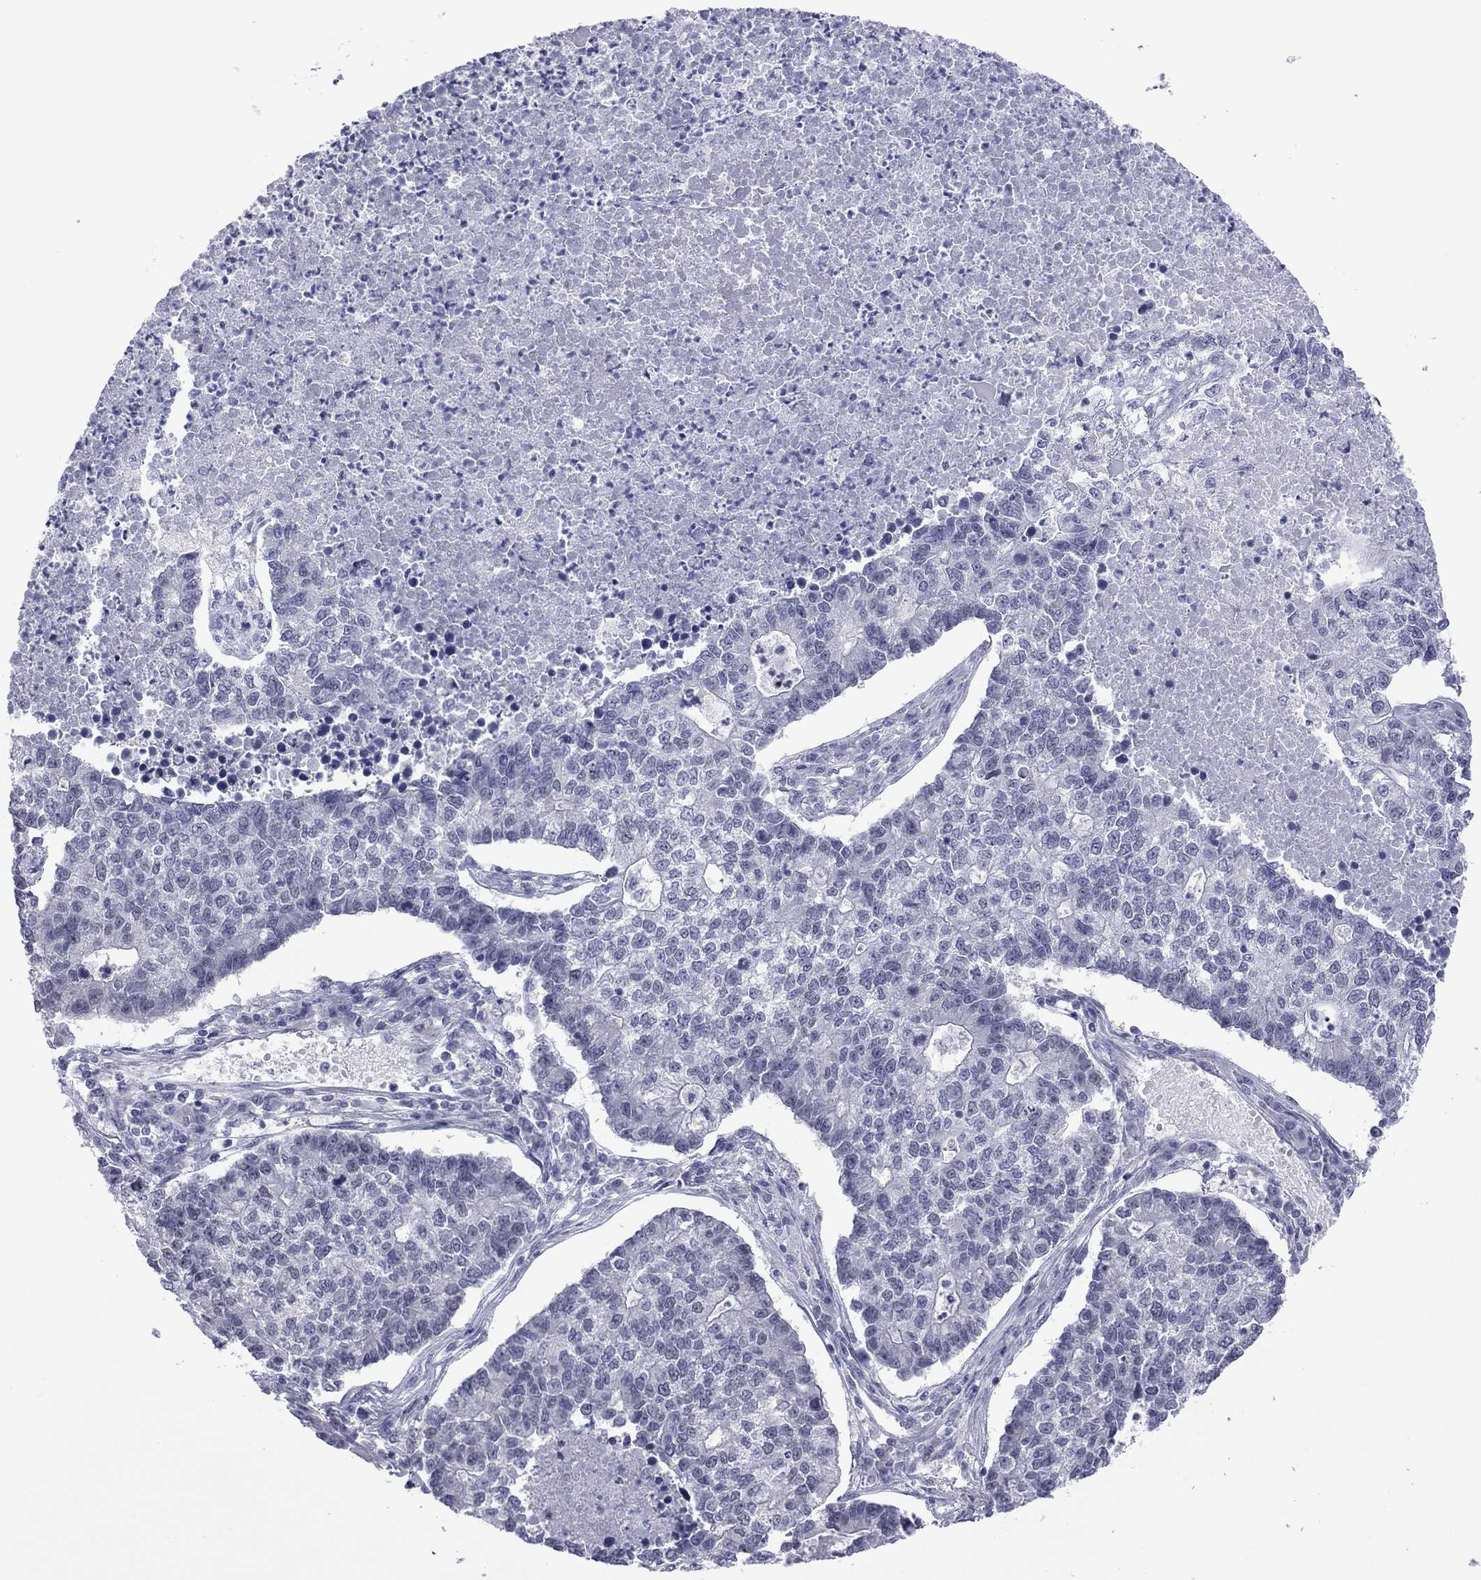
{"staining": {"intensity": "negative", "quantity": "none", "location": "none"}, "tissue": "lung cancer", "cell_type": "Tumor cells", "image_type": "cancer", "snomed": [{"axis": "morphology", "description": "Adenocarcinoma, NOS"}, {"axis": "topography", "description": "Lung"}], "caption": "IHC of human lung adenocarcinoma displays no positivity in tumor cells.", "gene": "POU5F2", "patient": {"sex": "male", "age": 57}}